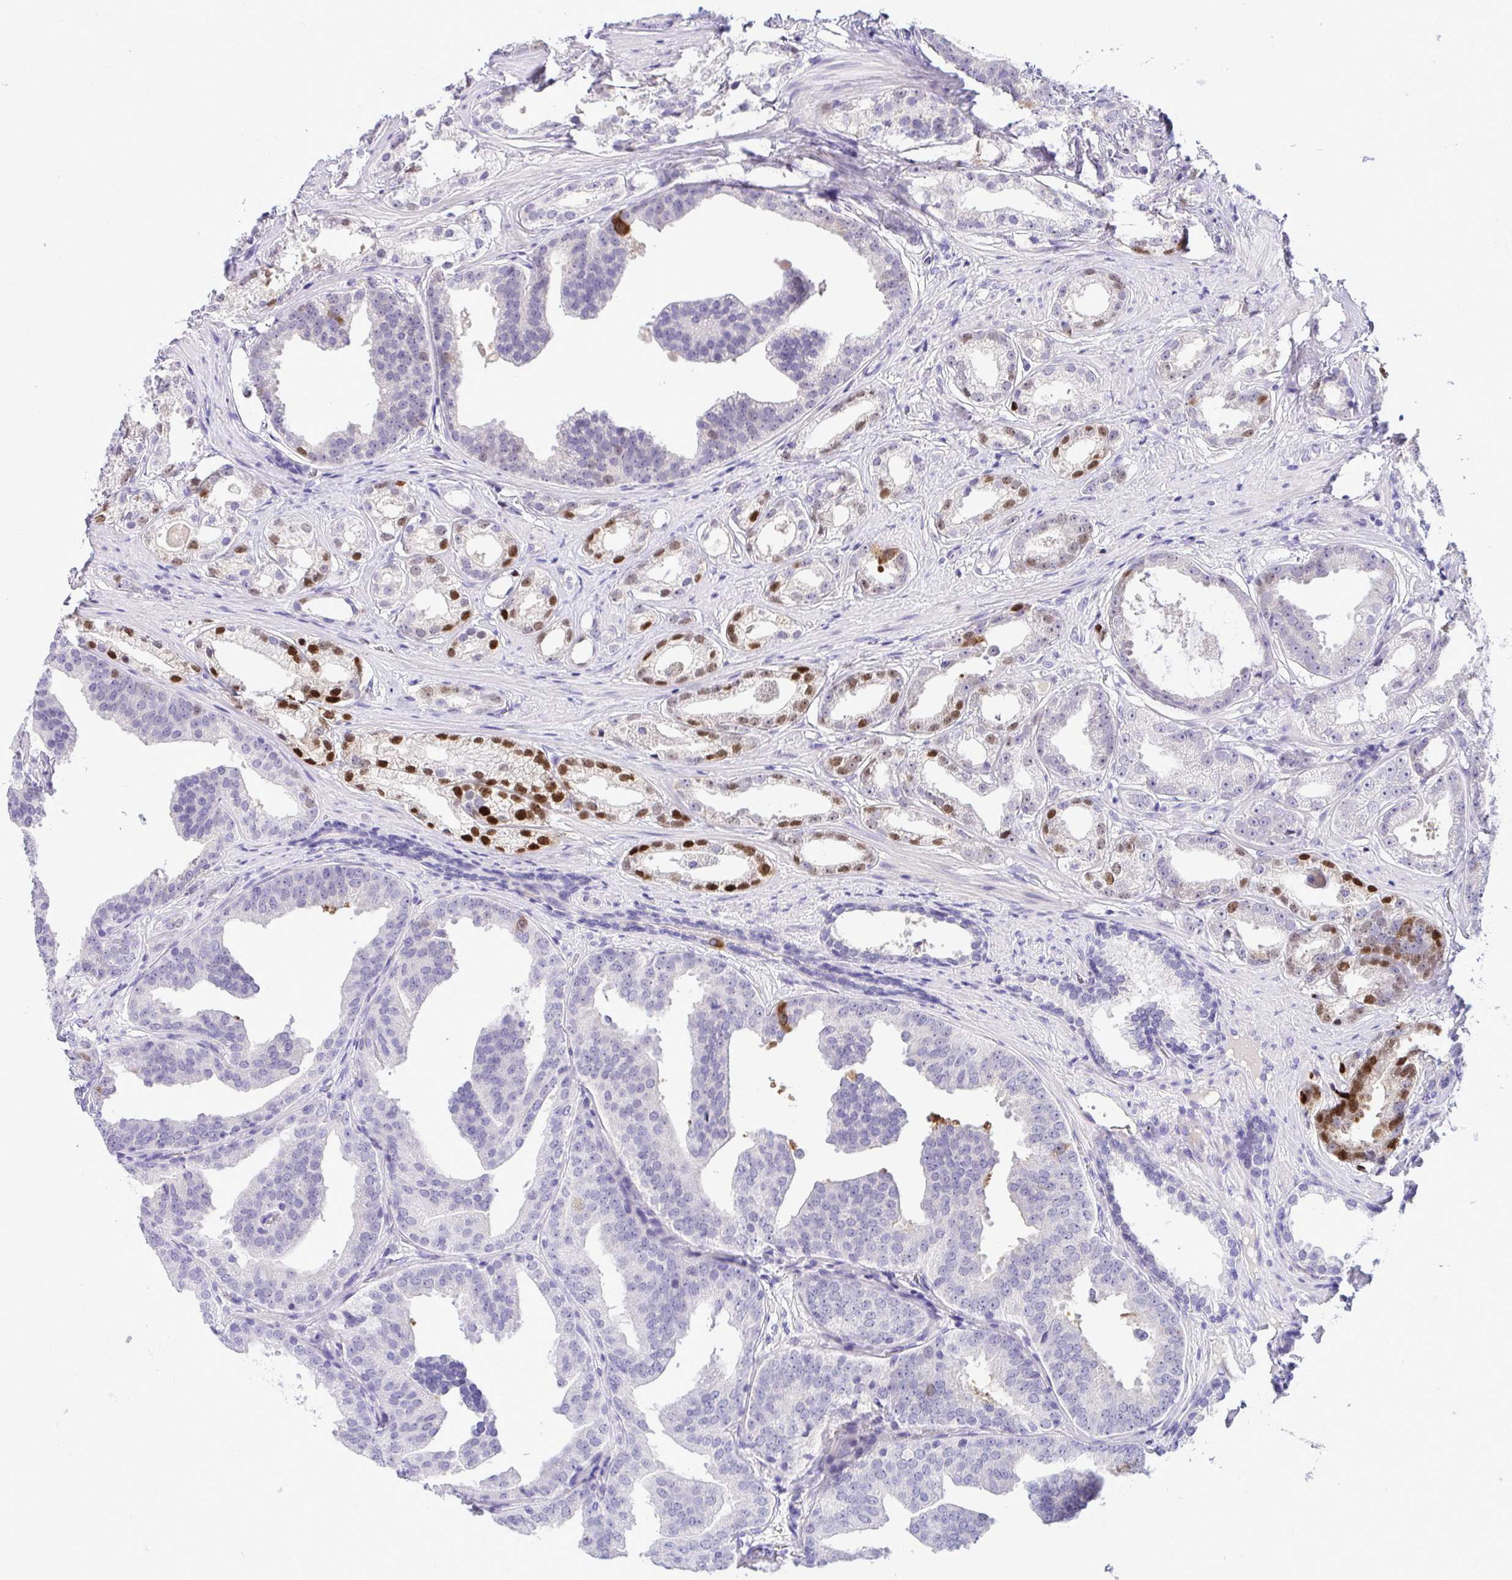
{"staining": {"intensity": "strong", "quantity": "25%-75%", "location": "nuclear"}, "tissue": "prostate cancer", "cell_type": "Tumor cells", "image_type": "cancer", "snomed": [{"axis": "morphology", "description": "Adenocarcinoma, Low grade"}, {"axis": "topography", "description": "Prostate"}], "caption": "Immunohistochemical staining of prostate cancer displays high levels of strong nuclear staining in about 25%-75% of tumor cells.", "gene": "CDC20", "patient": {"sex": "male", "age": 65}}